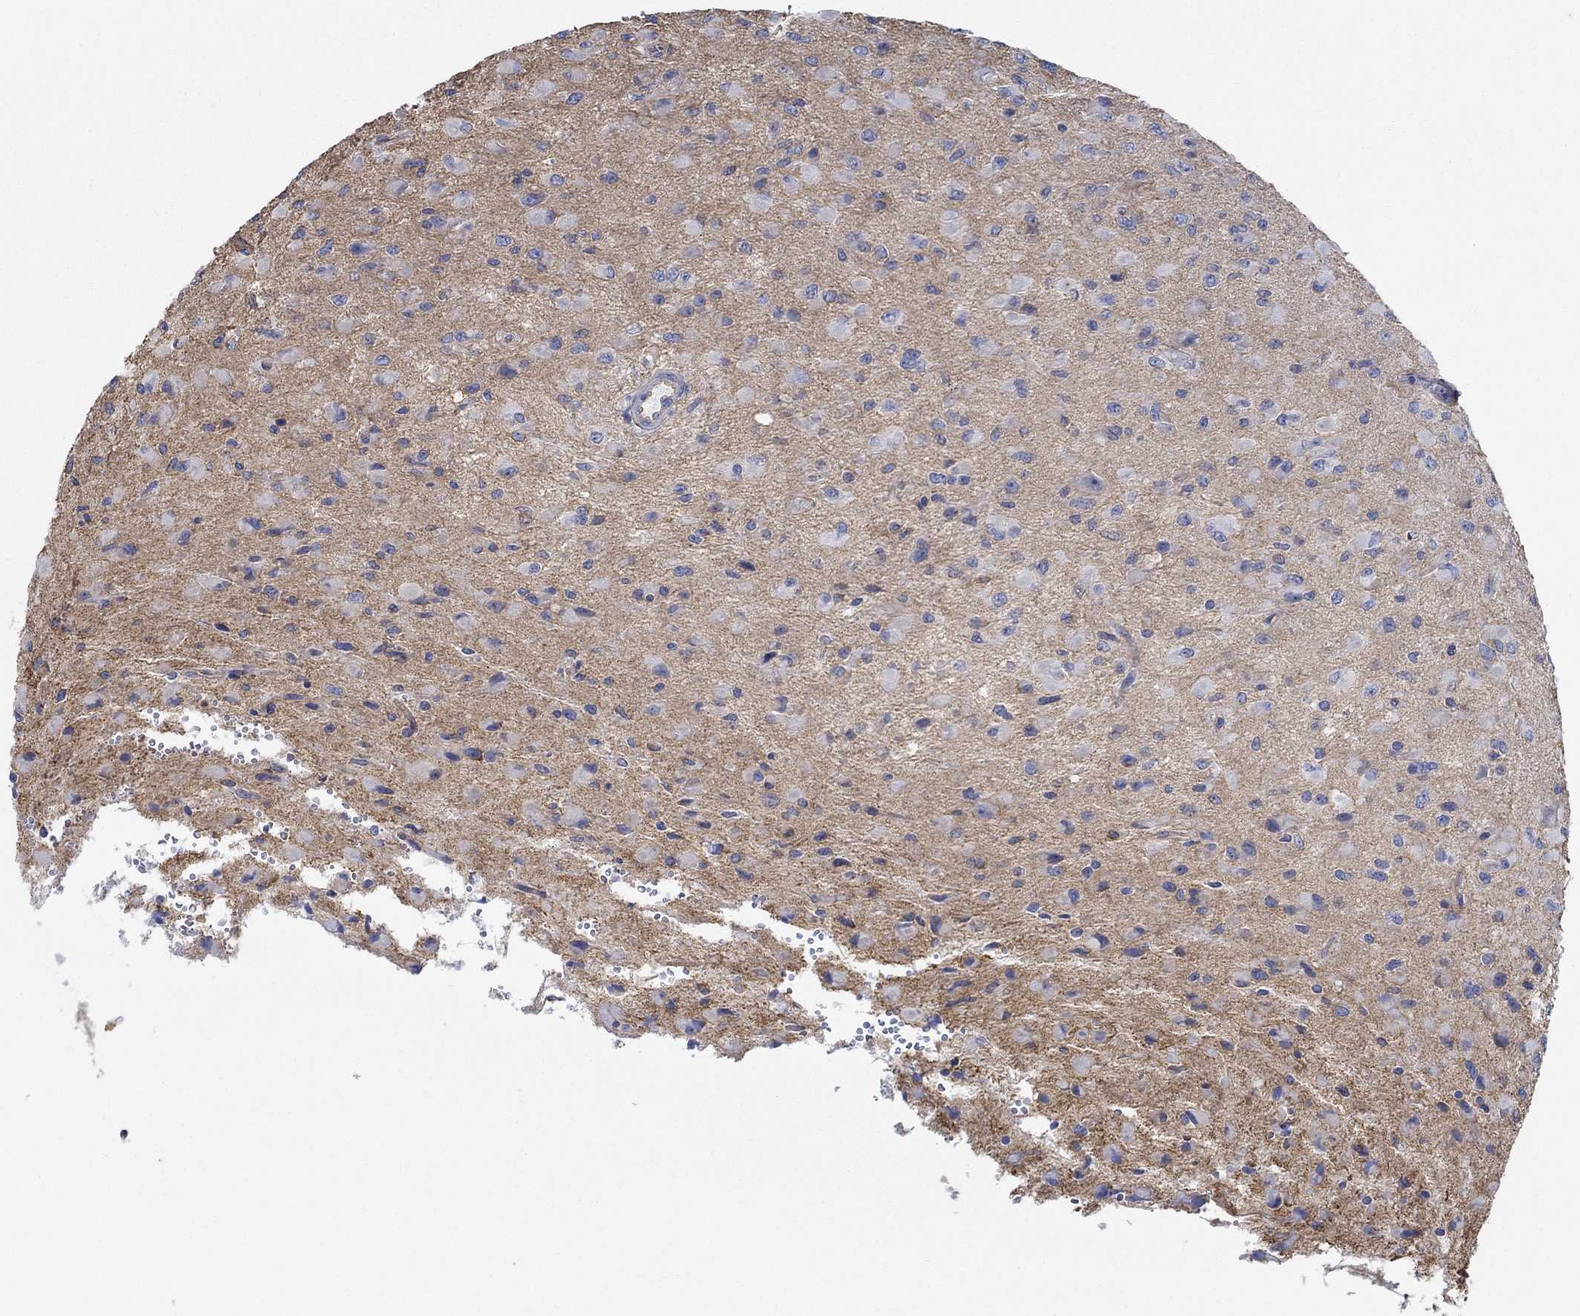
{"staining": {"intensity": "negative", "quantity": "none", "location": "none"}, "tissue": "glioma", "cell_type": "Tumor cells", "image_type": "cancer", "snomed": [{"axis": "morphology", "description": "Glioma, malignant, High grade"}, {"axis": "topography", "description": "Cerebral cortex"}], "caption": "An immunohistochemistry histopathology image of malignant glioma (high-grade) is shown. There is no staining in tumor cells of malignant glioma (high-grade).", "gene": "TMEM198", "patient": {"sex": "male", "age": 35}}